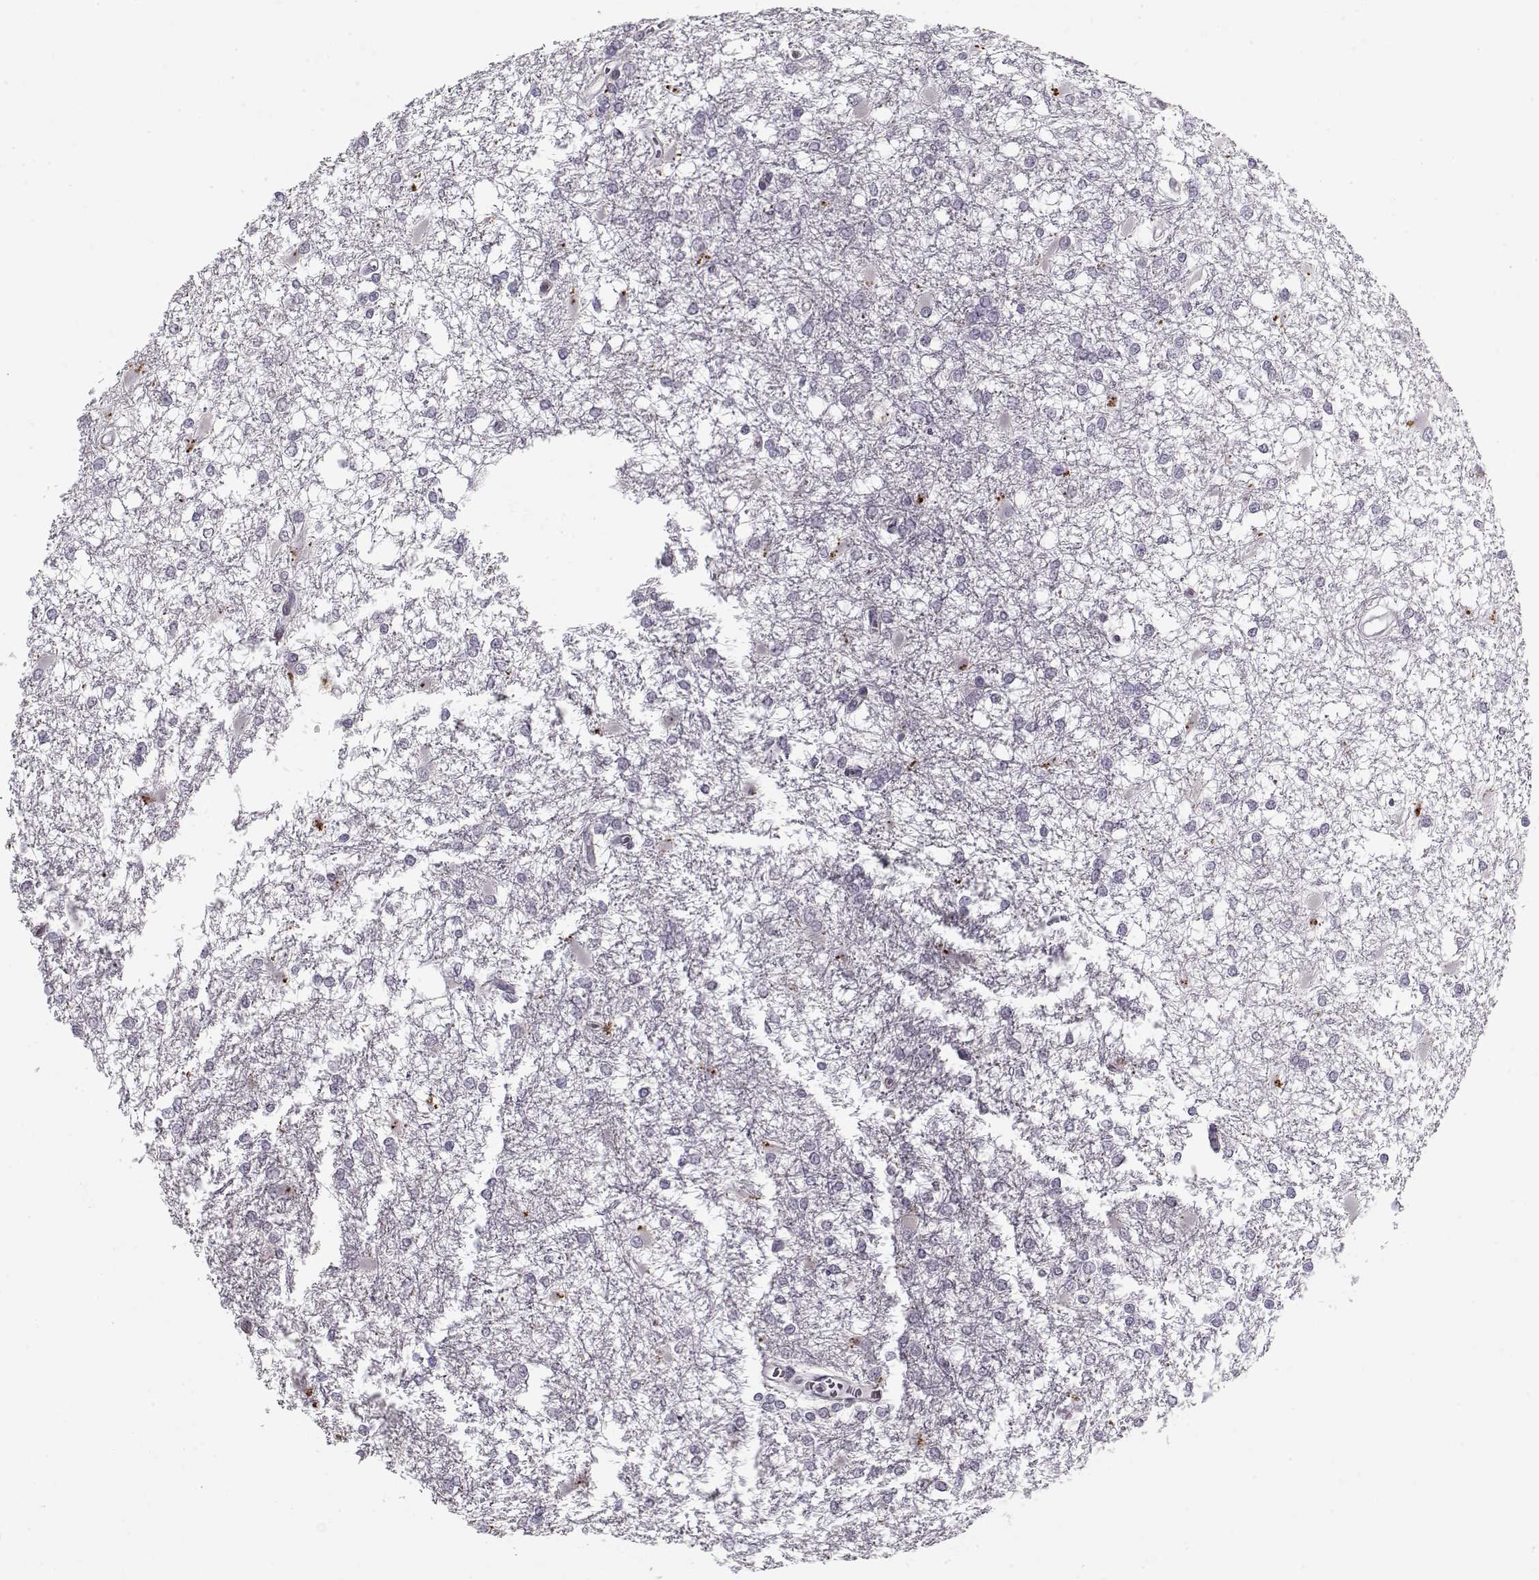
{"staining": {"intensity": "negative", "quantity": "none", "location": "none"}, "tissue": "glioma", "cell_type": "Tumor cells", "image_type": "cancer", "snomed": [{"axis": "morphology", "description": "Glioma, malignant, High grade"}, {"axis": "topography", "description": "Cerebral cortex"}], "caption": "Tumor cells are negative for protein expression in human malignant glioma (high-grade).", "gene": "LUM", "patient": {"sex": "male", "age": 79}}